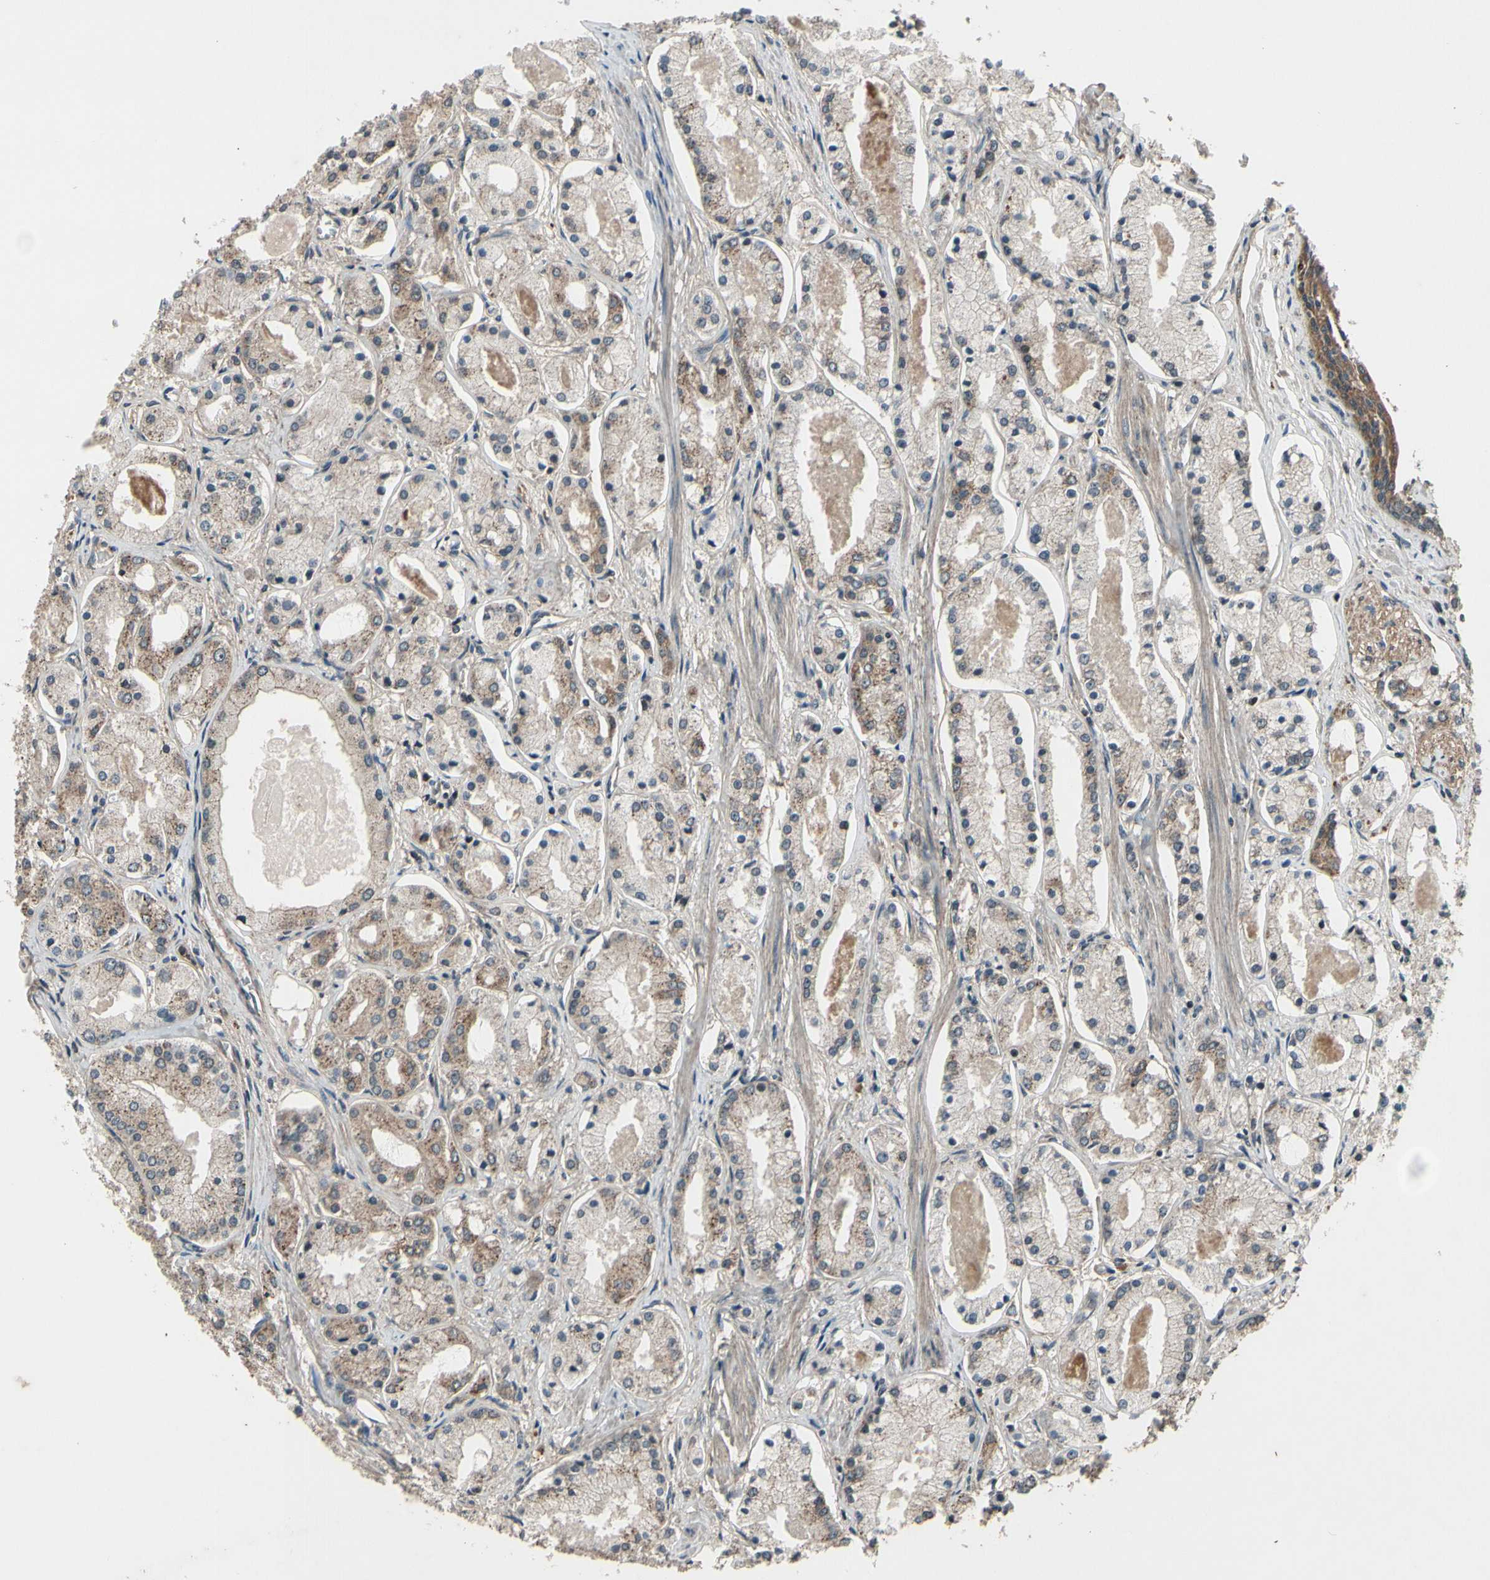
{"staining": {"intensity": "moderate", "quantity": "<25%", "location": "cytoplasmic/membranous"}, "tissue": "prostate cancer", "cell_type": "Tumor cells", "image_type": "cancer", "snomed": [{"axis": "morphology", "description": "Adenocarcinoma, High grade"}, {"axis": "topography", "description": "Prostate"}], "caption": "A low amount of moderate cytoplasmic/membranous staining is identified in approximately <25% of tumor cells in adenocarcinoma (high-grade) (prostate) tissue.", "gene": "MBTPS2", "patient": {"sex": "male", "age": 66}}